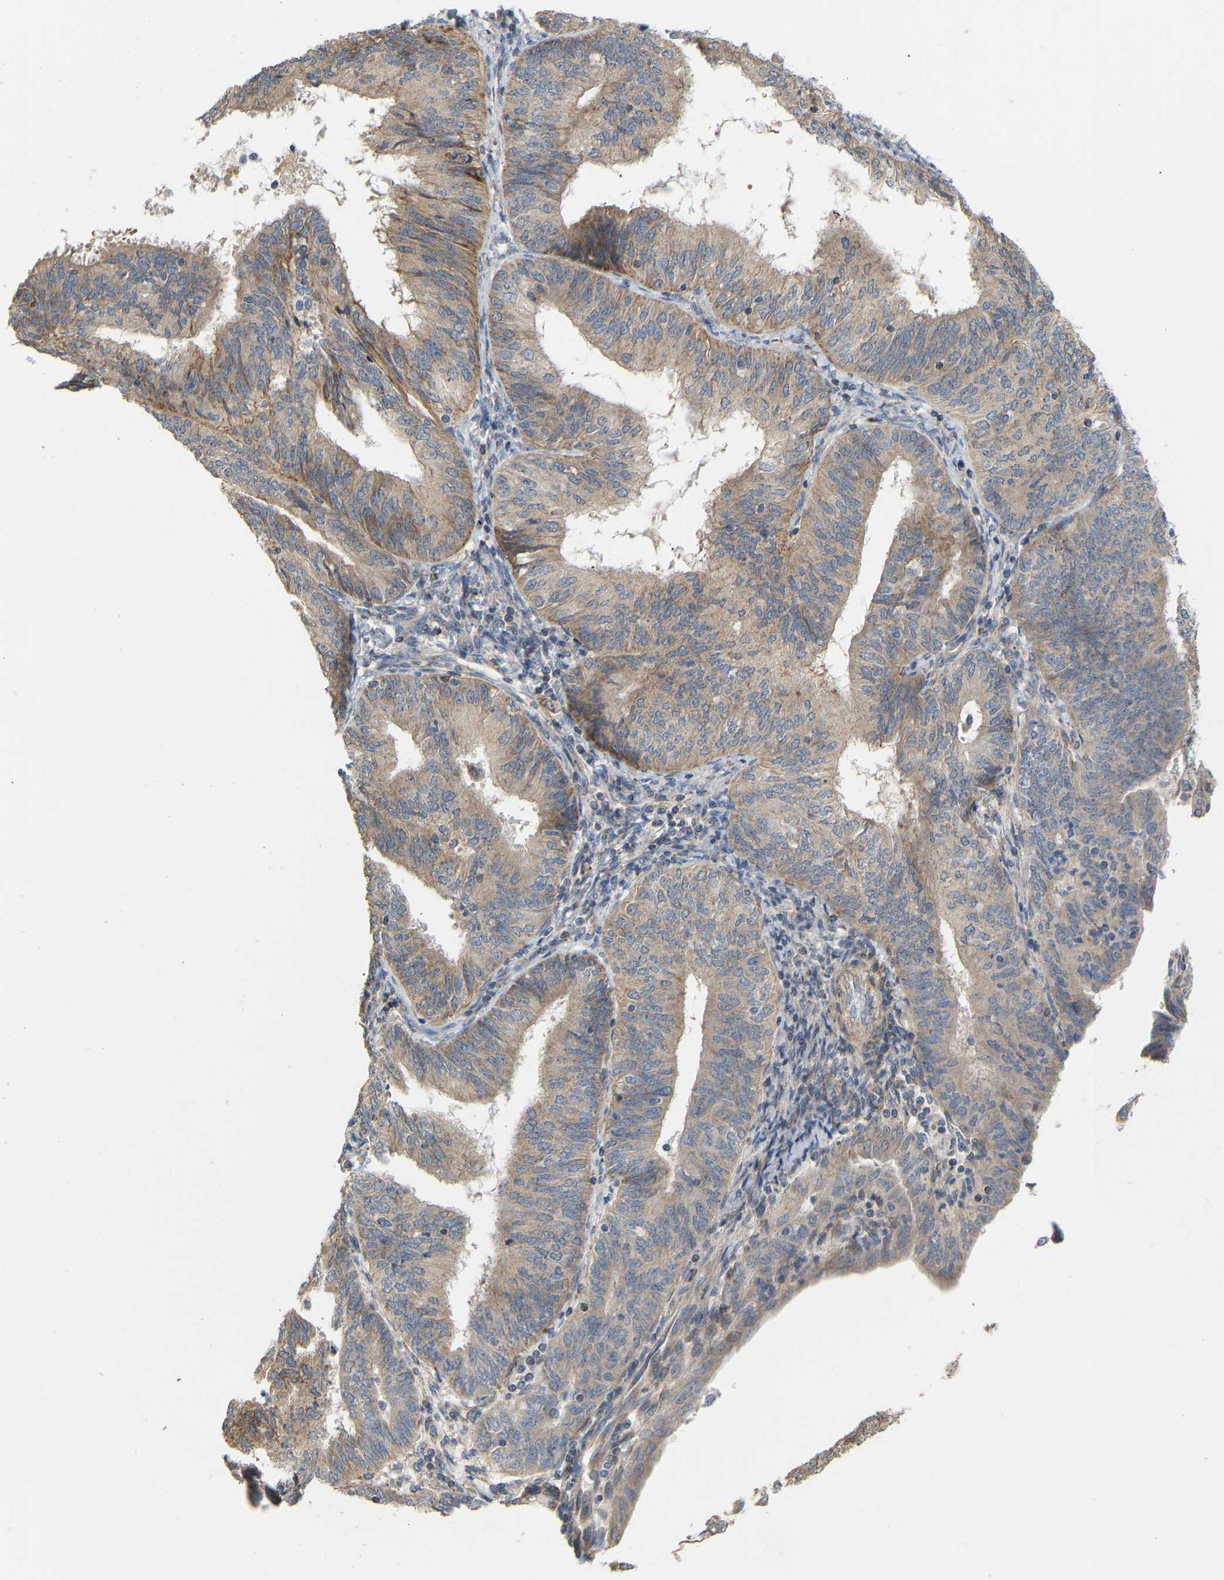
{"staining": {"intensity": "weak", "quantity": ">75%", "location": "cytoplasmic/membranous"}, "tissue": "endometrial cancer", "cell_type": "Tumor cells", "image_type": "cancer", "snomed": [{"axis": "morphology", "description": "Adenocarcinoma, NOS"}, {"axis": "topography", "description": "Endometrium"}], "caption": "Endometrial cancer was stained to show a protein in brown. There is low levels of weak cytoplasmic/membranous staining in about >75% of tumor cells. The protein of interest is shown in brown color, while the nuclei are stained blue.", "gene": "HACD2", "patient": {"sex": "female", "age": 58}}